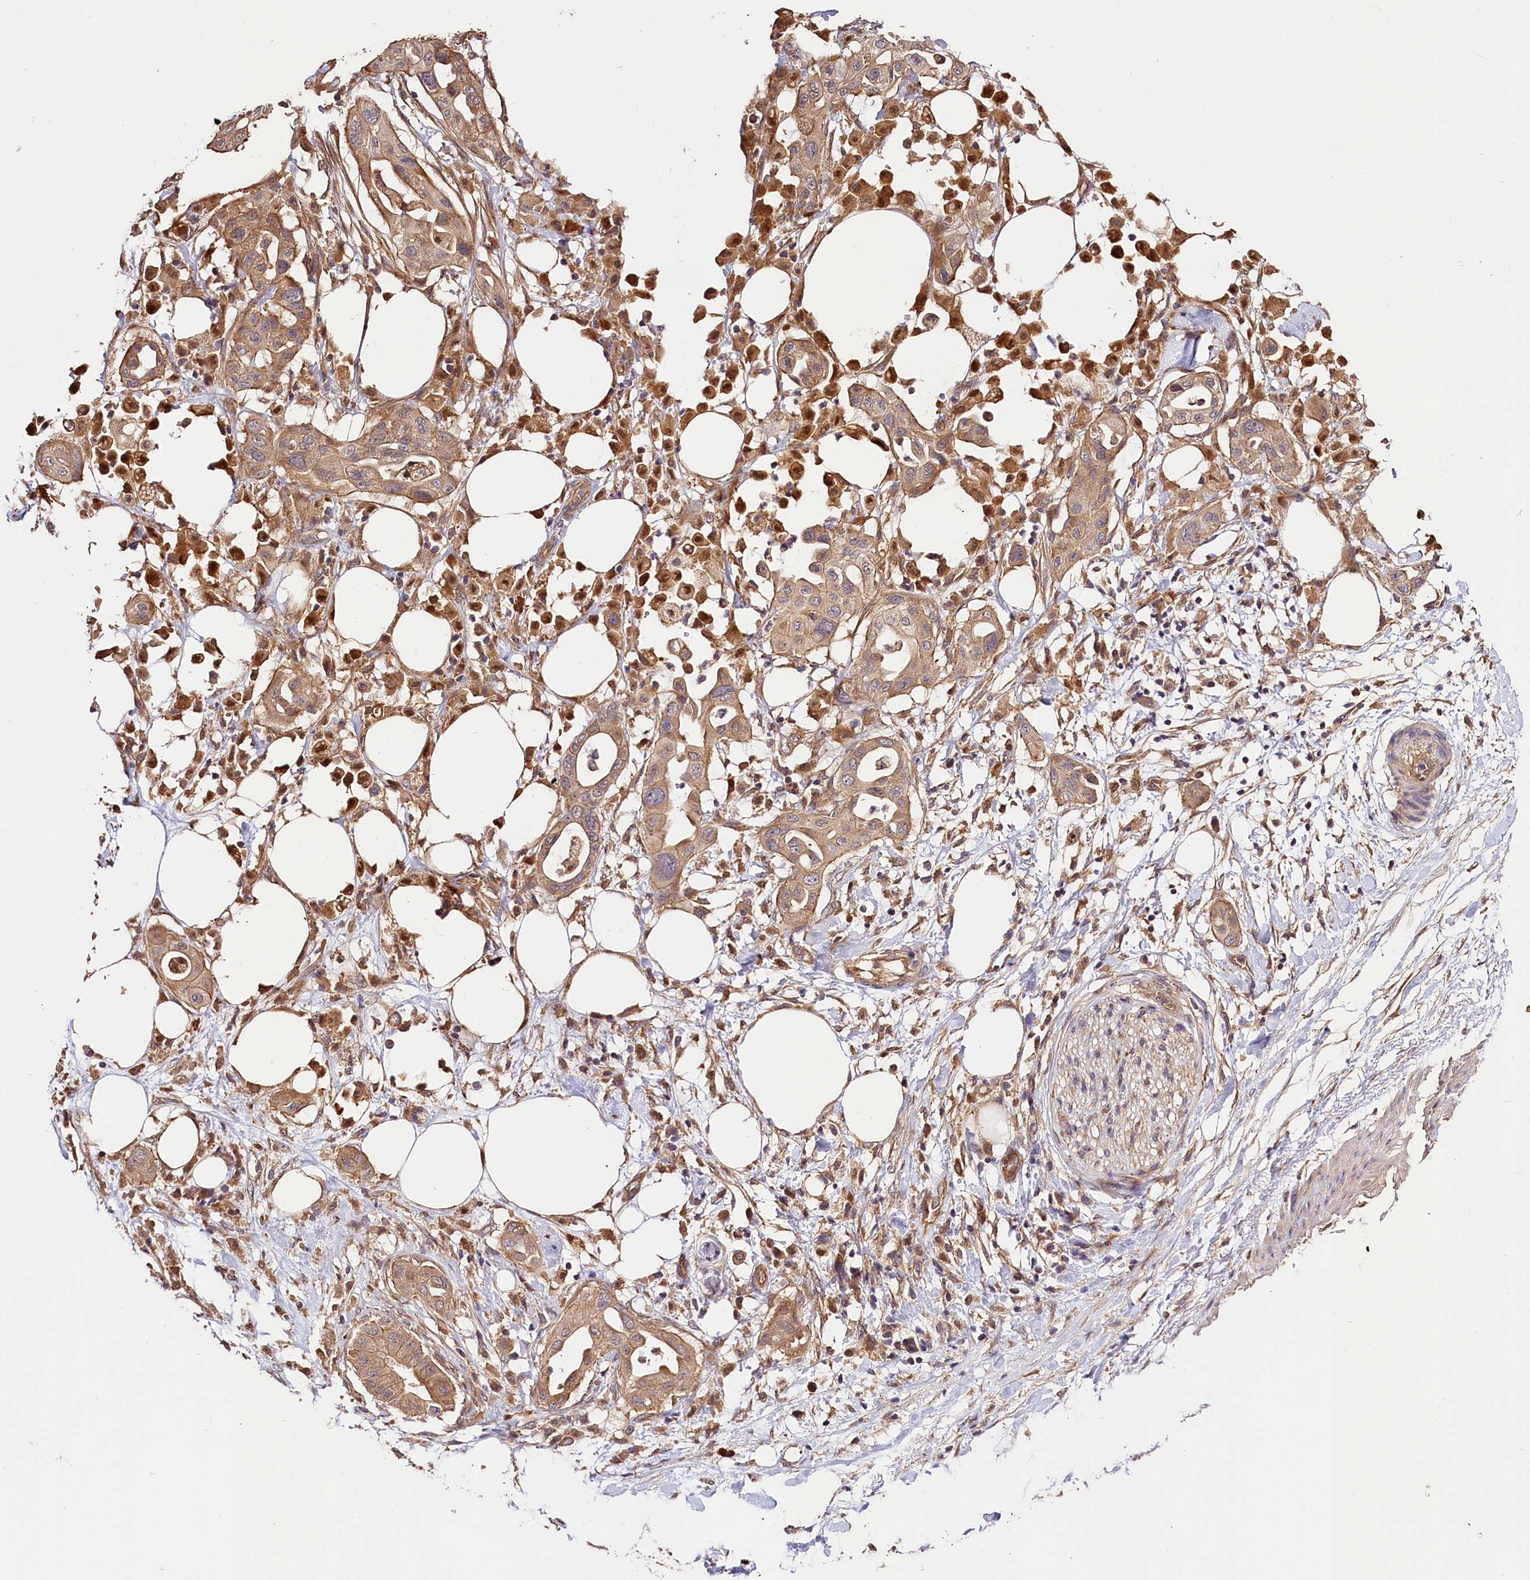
{"staining": {"intensity": "moderate", "quantity": ">75%", "location": "cytoplasmic/membranous"}, "tissue": "pancreatic cancer", "cell_type": "Tumor cells", "image_type": "cancer", "snomed": [{"axis": "morphology", "description": "Adenocarcinoma, NOS"}, {"axis": "topography", "description": "Pancreas"}], "caption": "An image of adenocarcinoma (pancreatic) stained for a protein shows moderate cytoplasmic/membranous brown staining in tumor cells. The protein is shown in brown color, while the nuclei are stained blue.", "gene": "CES3", "patient": {"sex": "male", "age": 68}}